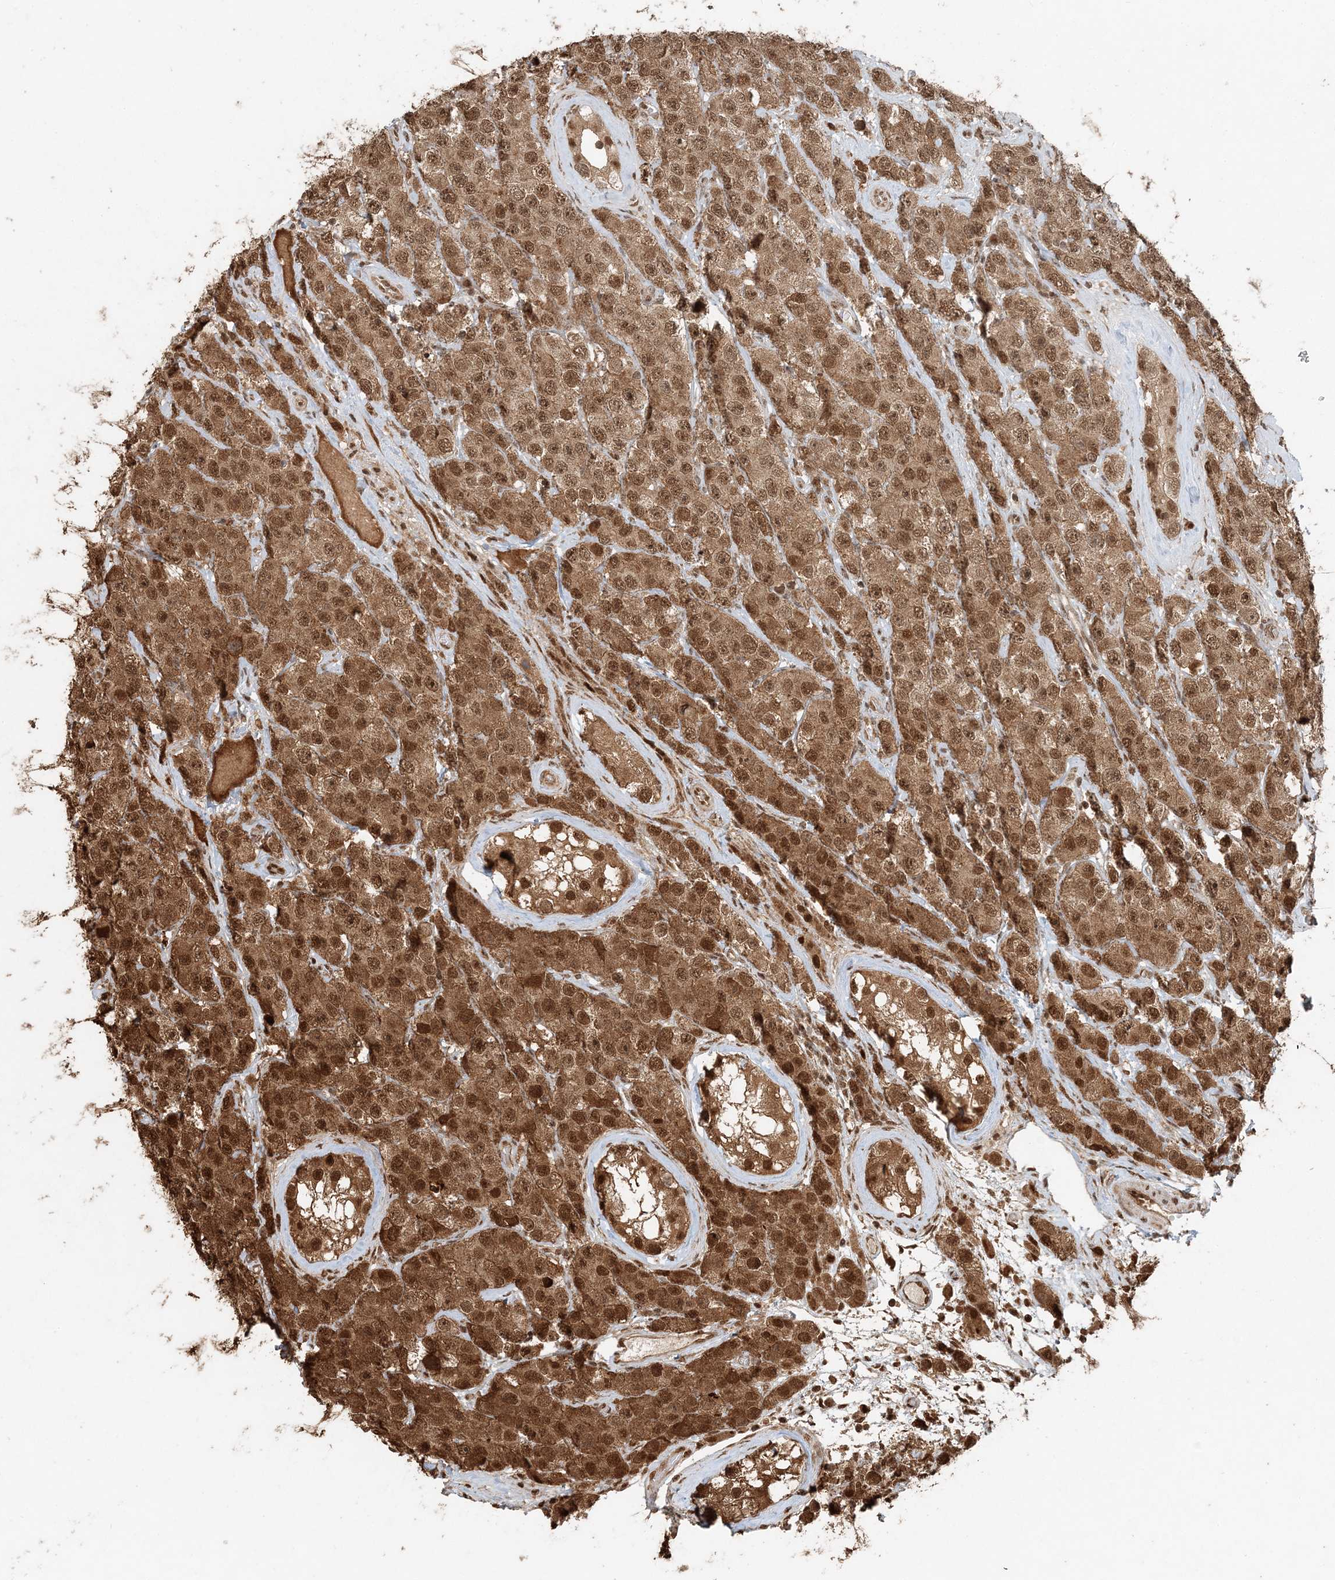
{"staining": {"intensity": "moderate", "quantity": ">75%", "location": "cytoplasmic/membranous,nuclear"}, "tissue": "testis cancer", "cell_type": "Tumor cells", "image_type": "cancer", "snomed": [{"axis": "morphology", "description": "Seminoma, NOS"}, {"axis": "topography", "description": "Testis"}], "caption": "Seminoma (testis) stained for a protein (brown) shows moderate cytoplasmic/membranous and nuclear positive expression in about >75% of tumor cells.", "gene": "ARHGAP35", "patient": {"sex": "male", "age": 28}}